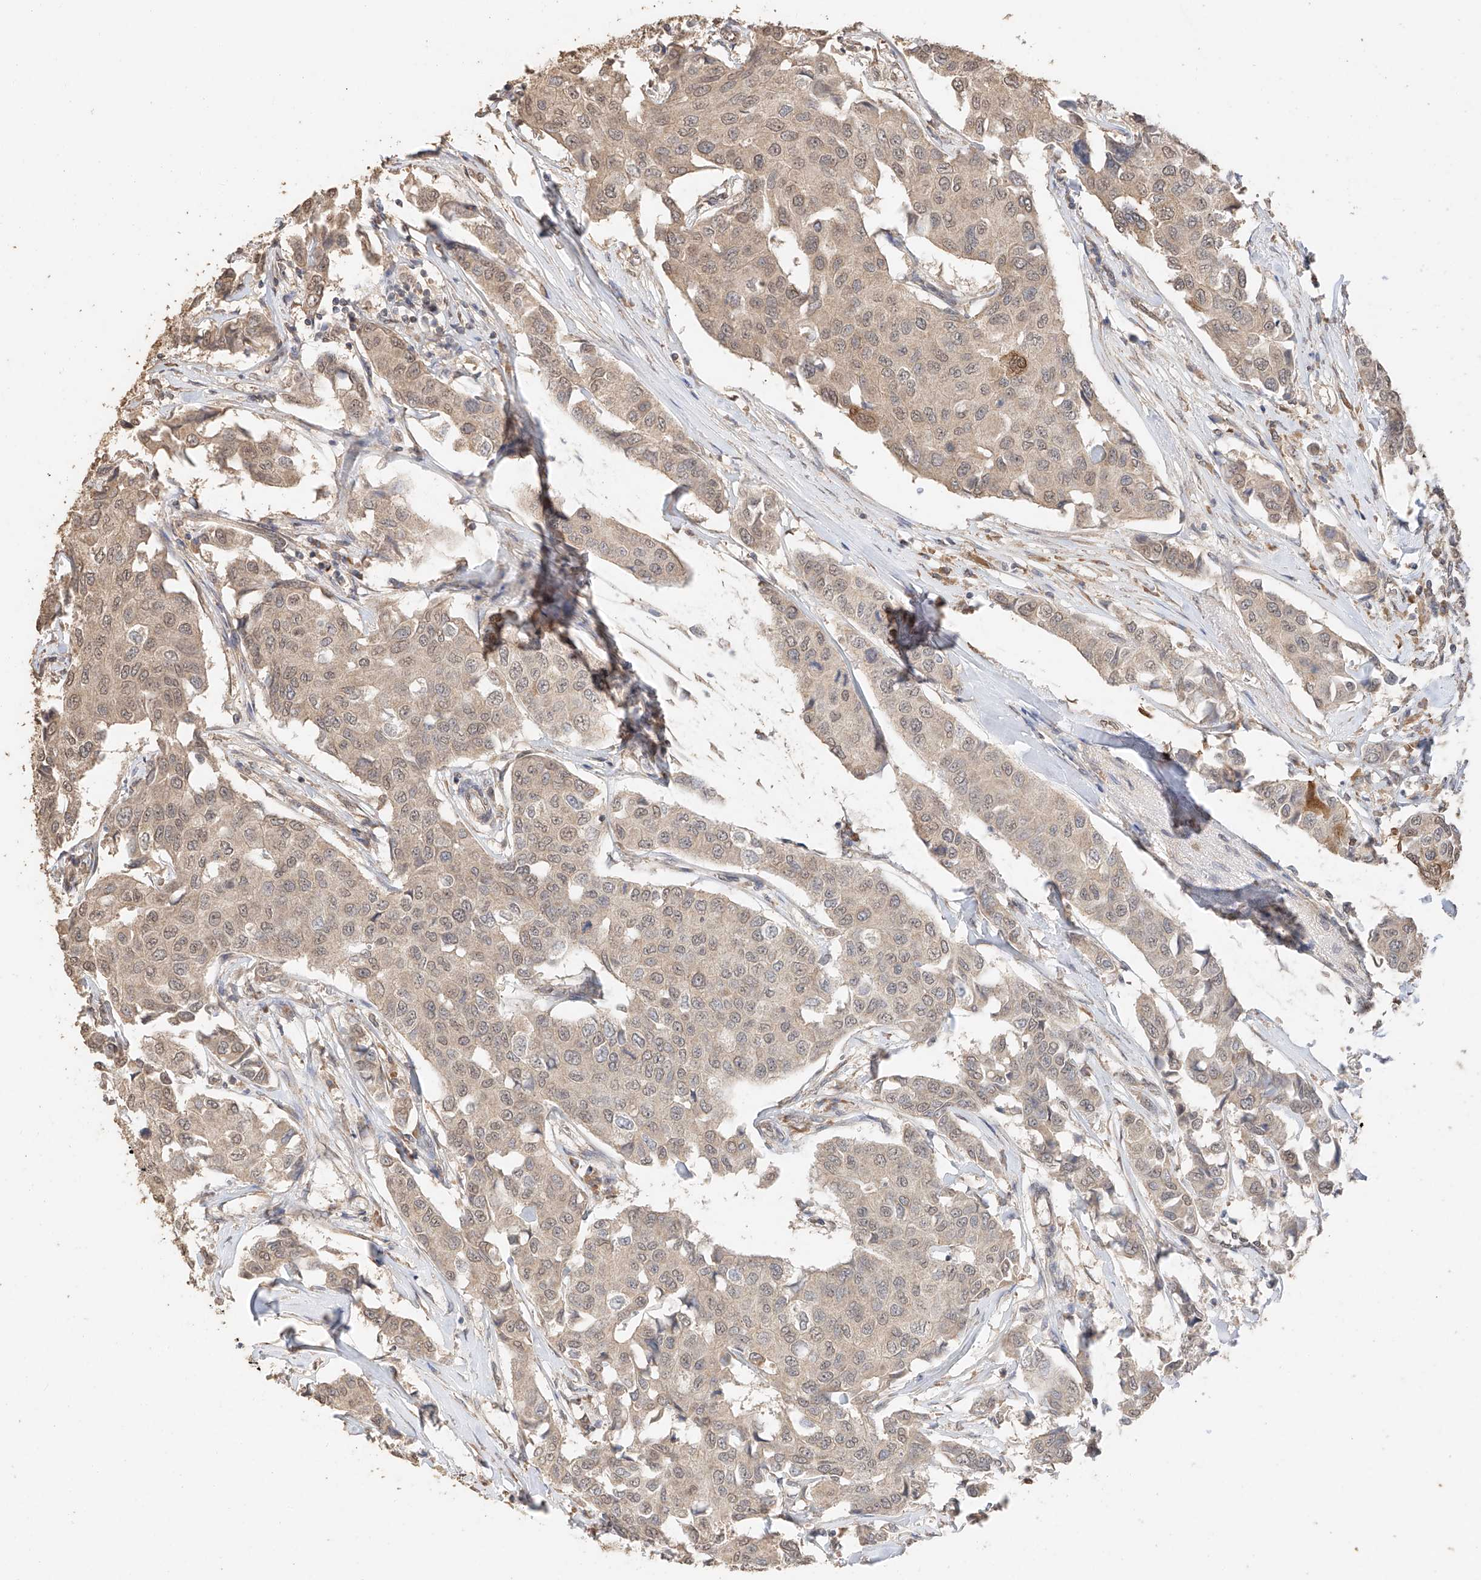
{"staining": {"intensity": "weak", "quantity": ">75%", "location": "cytoplasmic/membranous,nuclear"}, "tissue": "breast cancer", "cell_type": "Tumor cells", "image_type": "cancer", "snomed": [{"axis": "morphology", "description": "Duct carcinoma"}, {"axis": "topography", "description": "Breast"}], "caption": "This image reveals immunohistochemistry staining of breast cancer (intraductal carcinoma), with low weak cytoplasmic/membranous and nuclear staining in approximately >75% of tumor cells.", "gene": "IL22RA2", "patient": {"sex": "female", "age": 80}}